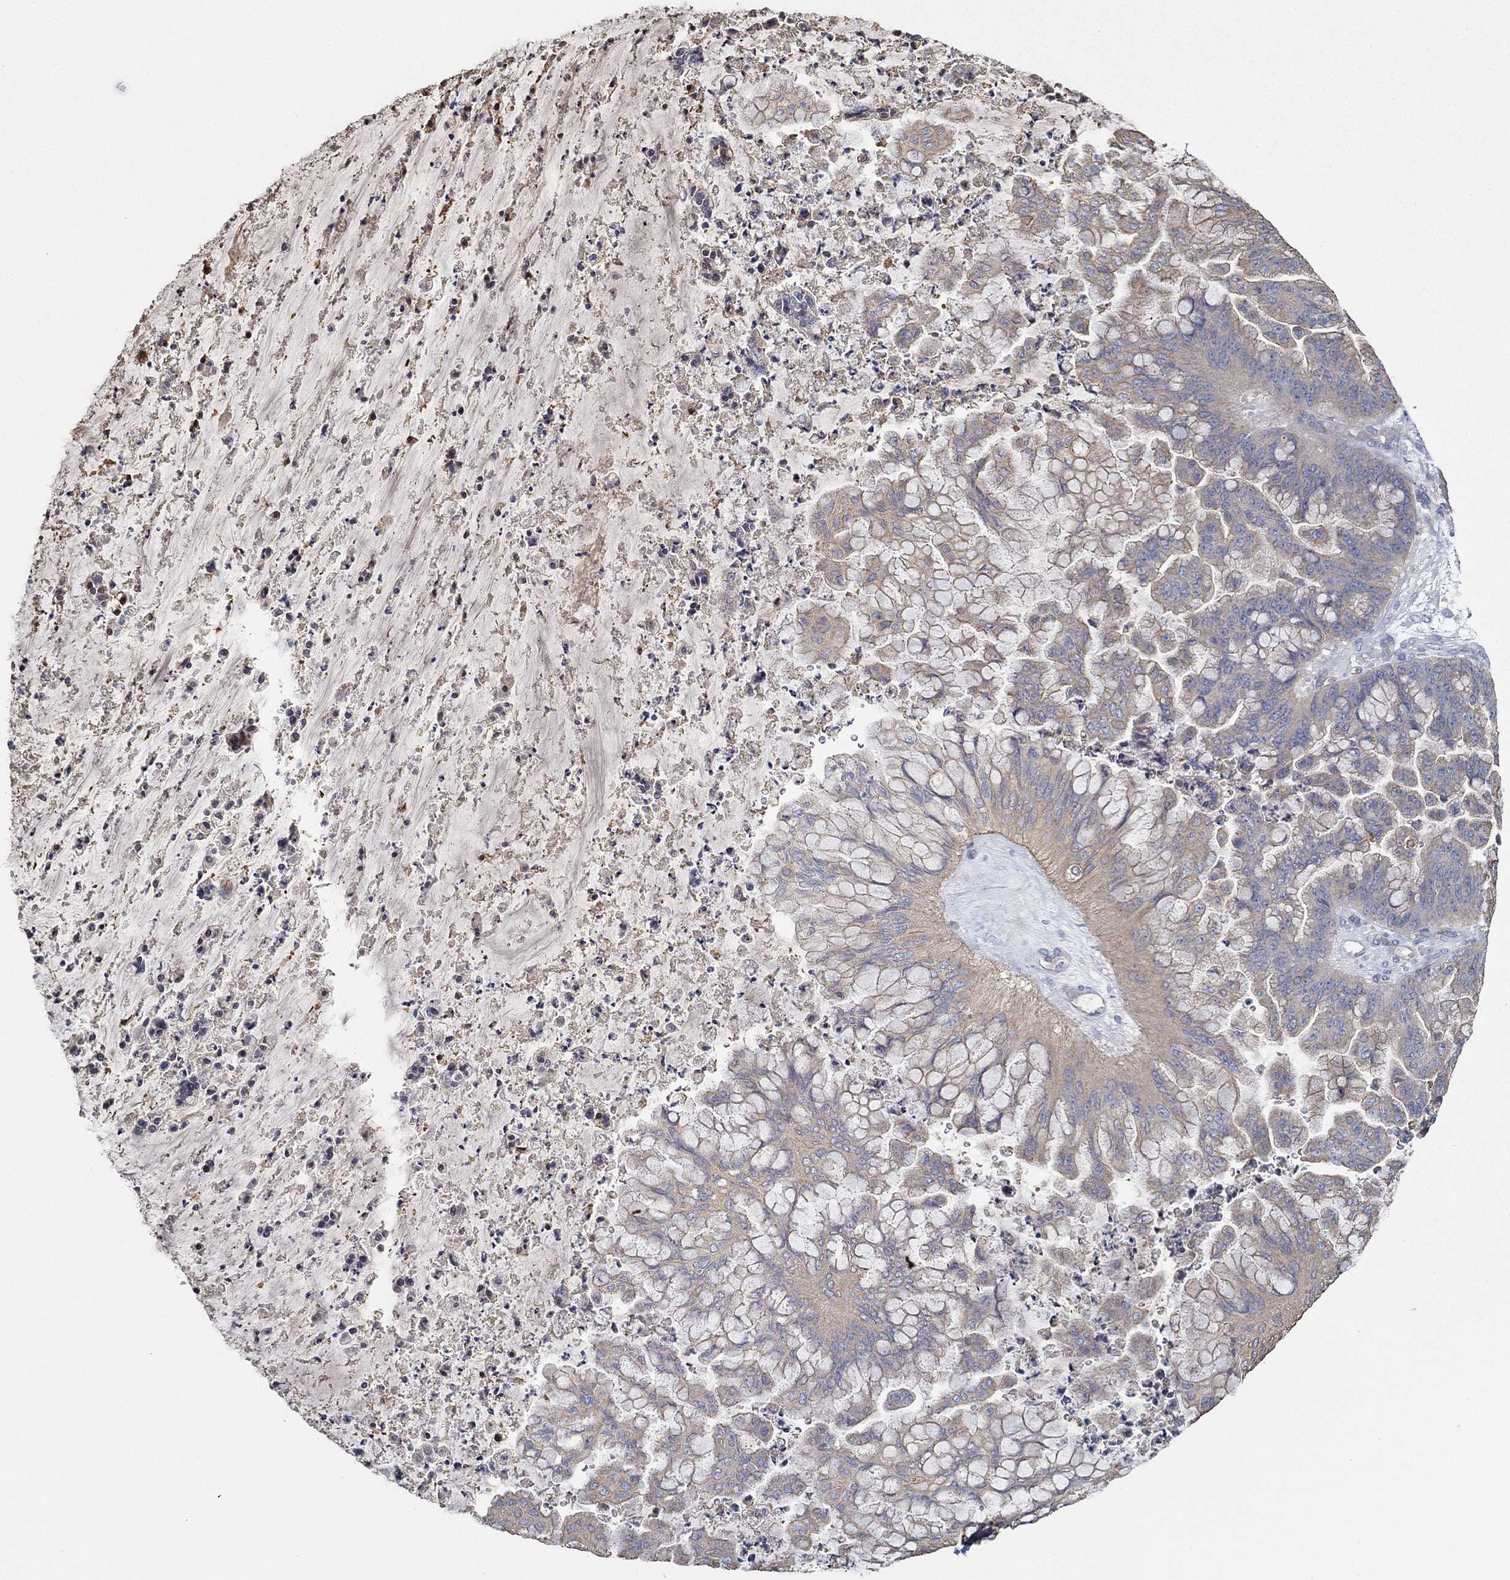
{"staining": {"intensity": "weak", "quantity": "25%-75%", "location": "cytoplasmic/membranous"}, "tissue": "ovarian cancer", "cell_type": "Tumor cells", "image_type": "cancer", "snomed": [{"axis": "morphology", "description": "Cystadenocarcinoma, mucinous, NOS"}, {"axis": "topography", "description": "Ovary"}], "caption": "Immunohistochemical staining of human ovarian cancer (mucinous cystadenocarcinoma) reveals low levels of weak cytoplasmic/membranous protein staining in about 25%-75% of tumor cells. Nuclei are stained in blue.", "gene": "BBOF1", "patient": {"sex": "female", "age": 67}}